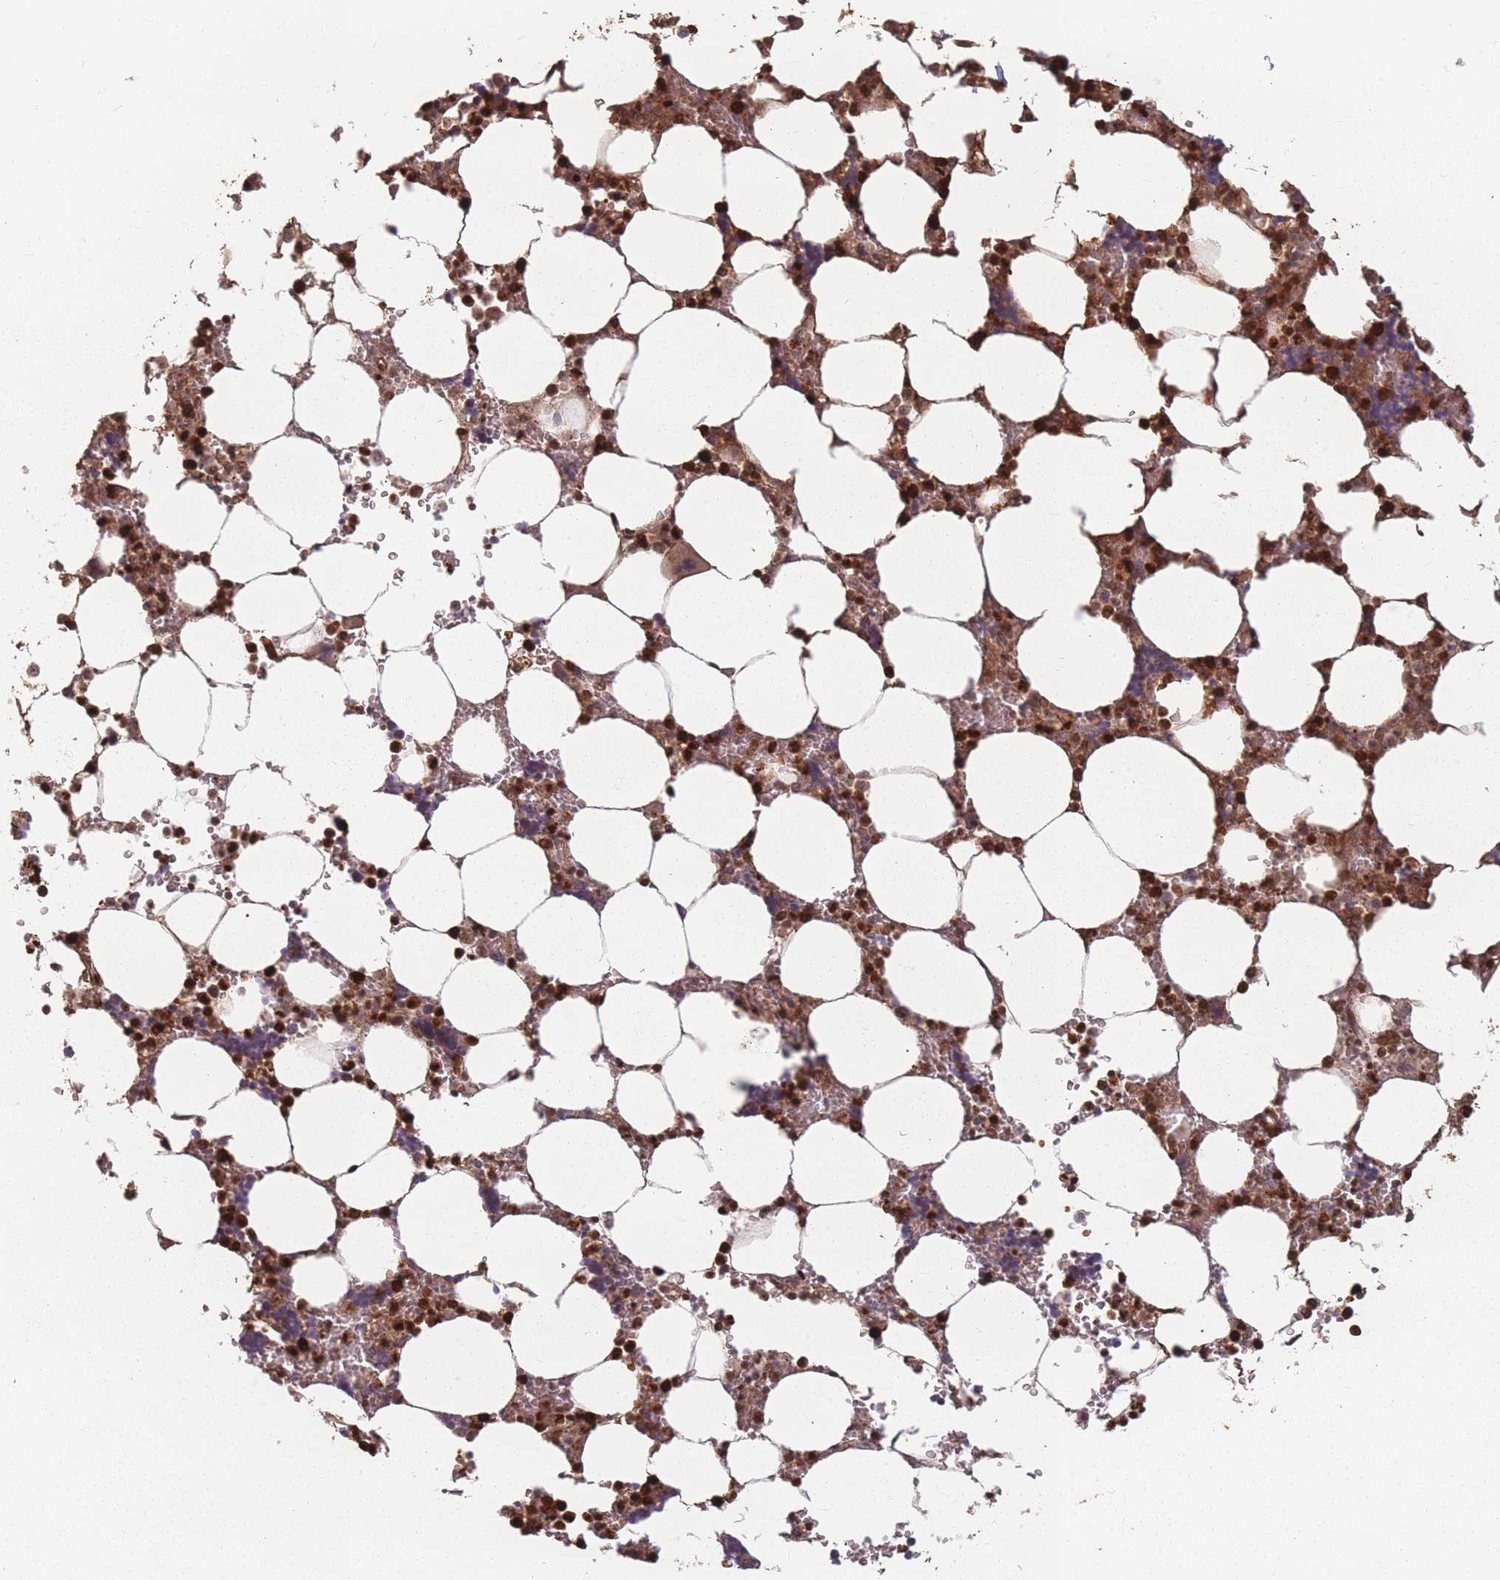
{"staining": {"intensity": "strong", "quantity": "25%-75%", "location": "cytoplasmic/membranous,nuclear"}, "tissue": "bone marrow", "cell_type": "Hematopoietic cells", "image_type": "normal", "snomed": [{"axis": "morphology", "description": "Normal tissue, NOS"}, {"axis": "topography", "description": "Bone marrow"}], "caption": "High-magnification brightfield microscopy of unremarkable bone marrow stained with DAB (3,3'-diaminobenzidine) (brown) and counterstained with hematoxylin (blue). hematopoietic cells exhibit strong cytoplasmic/membranous,nuclear staining is appreciated in approximately25%-75% of cells. Immunohistochemistry stains the protein of interest in brown and the nuclei are stained blue.", "gene": "WDR55", "patient": {"sex": "male", "age": 64}}